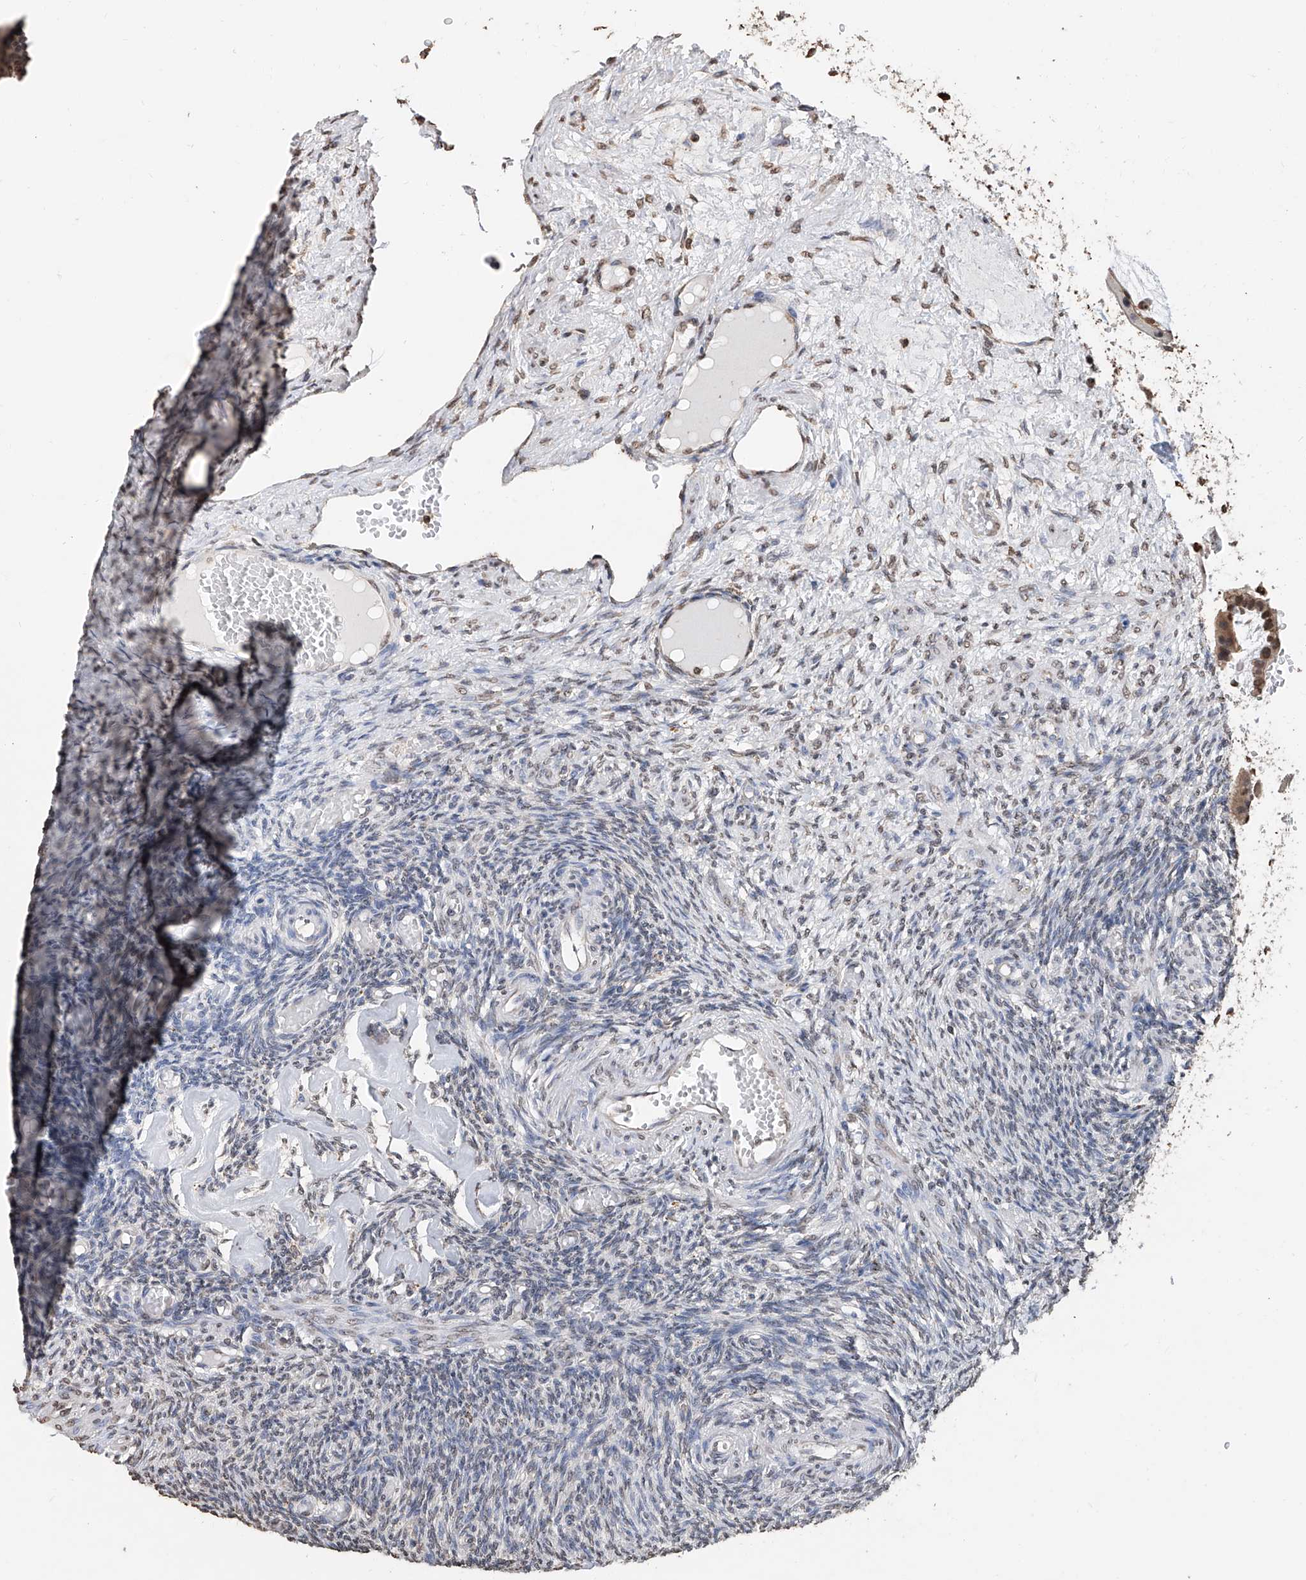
{"staining": {"intensity": "weak", "quantity": "25%-75%", "location": "nuclear"}, "tissue": "ovary", "cell_type": "Ovarian stroma cells", "image_type": "normal", "snomed": [{"axis": "morphology", "description": "Normal tissue, NOS"}, {"axis": "topography", "description": "Ovary"}], "caption": "High-magnification brightfield microscopy of benign ovary stained with DAB (brown) and counterstained with hematoxylin (blue). ovarian stroma cells exhibit weak nuclear staining is identified in approximately25%-75% of cells.", "gene": "RP9", "patient": {"sex": "female", "age": 27}}